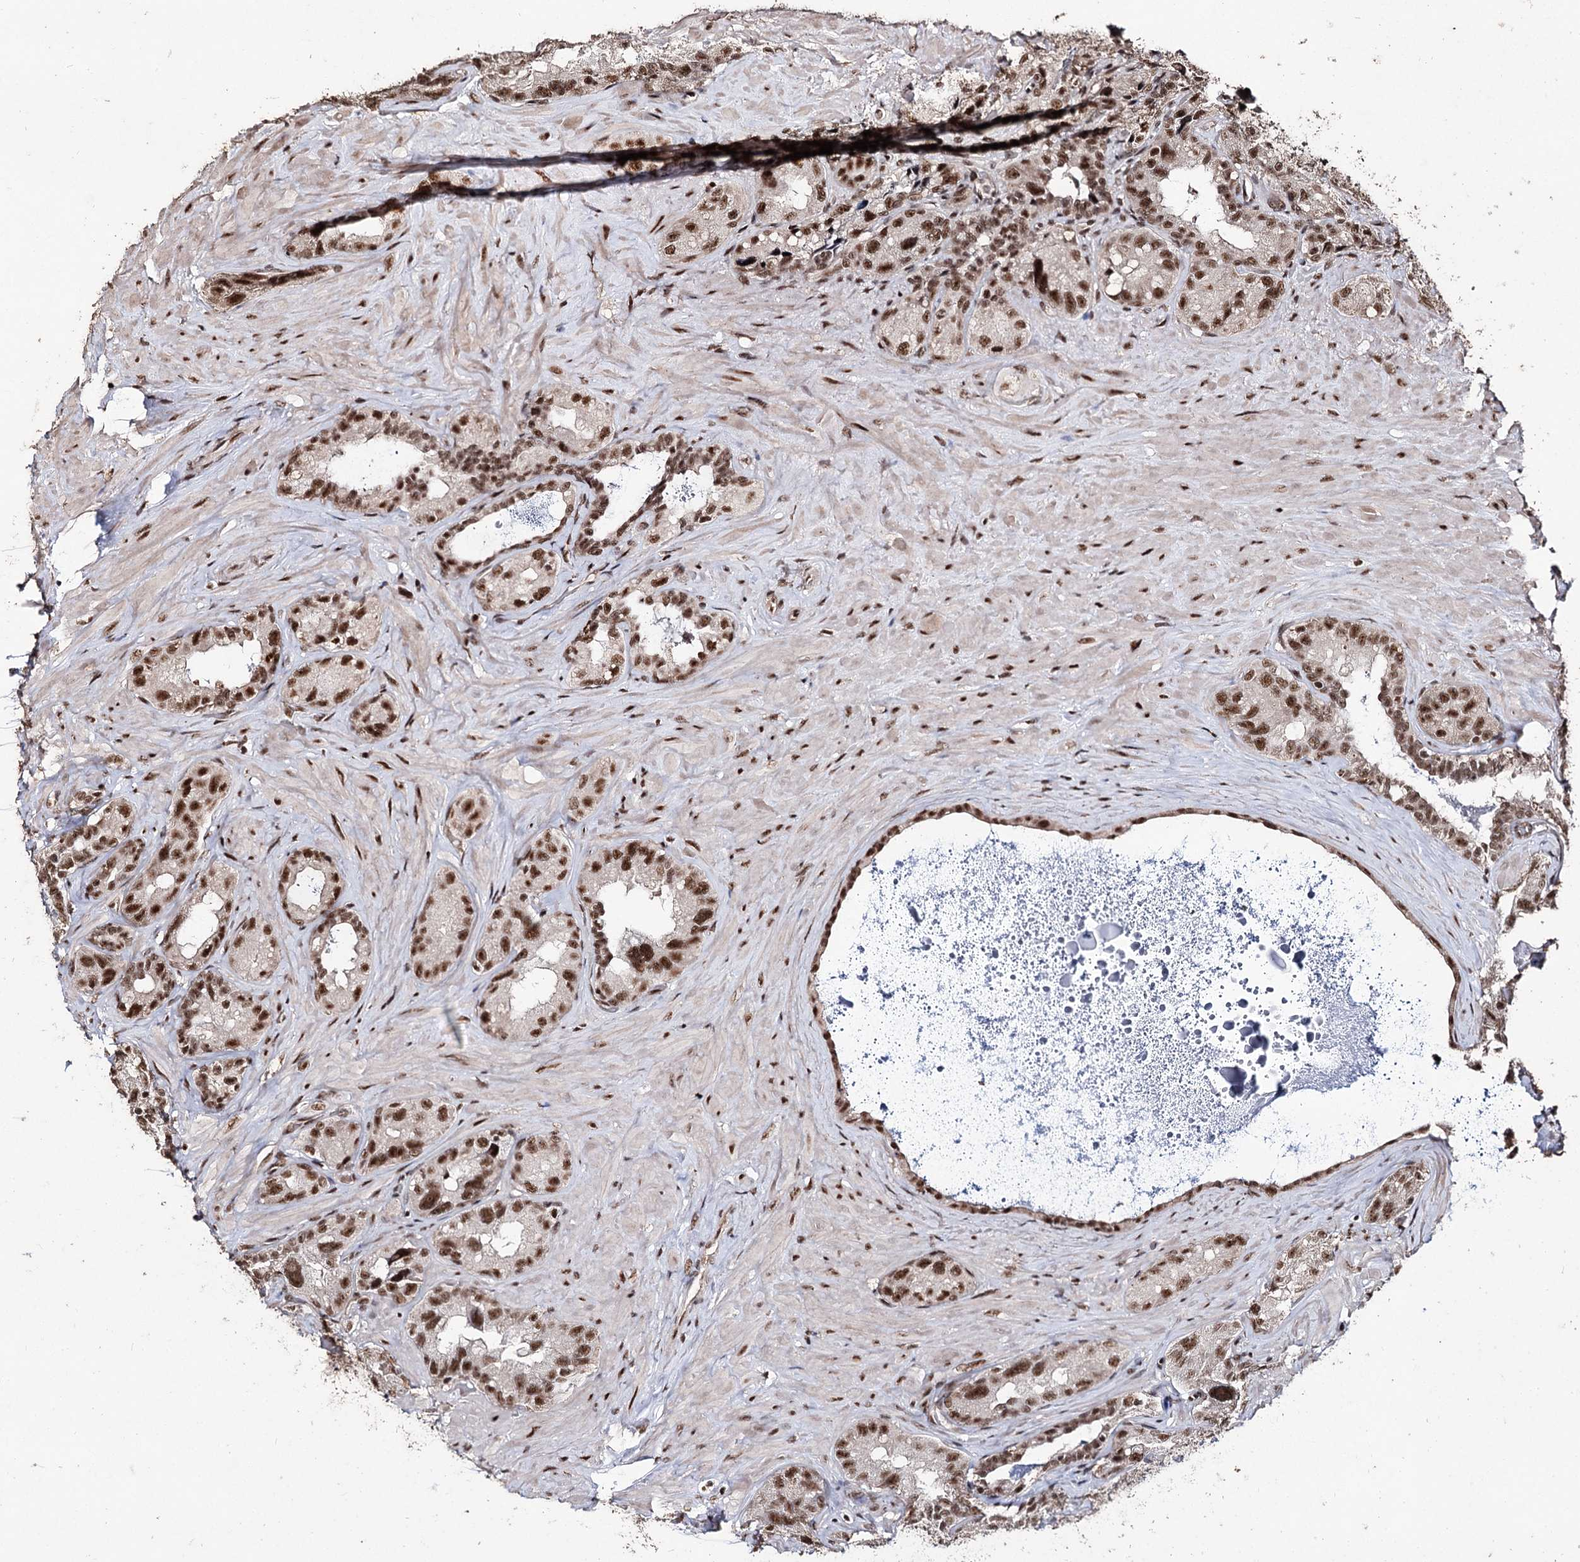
{"staining": {"intensity": "strong", "quantity": ">75%", "location": "nuclear"}, "tissue": "seminal vesicle", "cell_type": "Glandular cells", "image_type": "normal", "snomed": [{"axis": "morphology", "description": "Normal tissue, NOS"}, {"axis": "topography", "description": "Seminal veicle"}, {"axis": "topography", "description": "Peripheral nerve tissue"}], "caption": "Immunohistochemistry (IHC) staining of normal seminal vesicle, which displays high levels of strong nuclear expression in approximately >75% of glandular cells indicating strong nuclear protein expression. The staining was performed using DAB (3,3'-diaminobenzidine) (brown) for protein detection and nuclei were counterstained in hematoxylin (blue).", "gene": "U2SURP", "patient": {"sex": "male", "age": 67}}